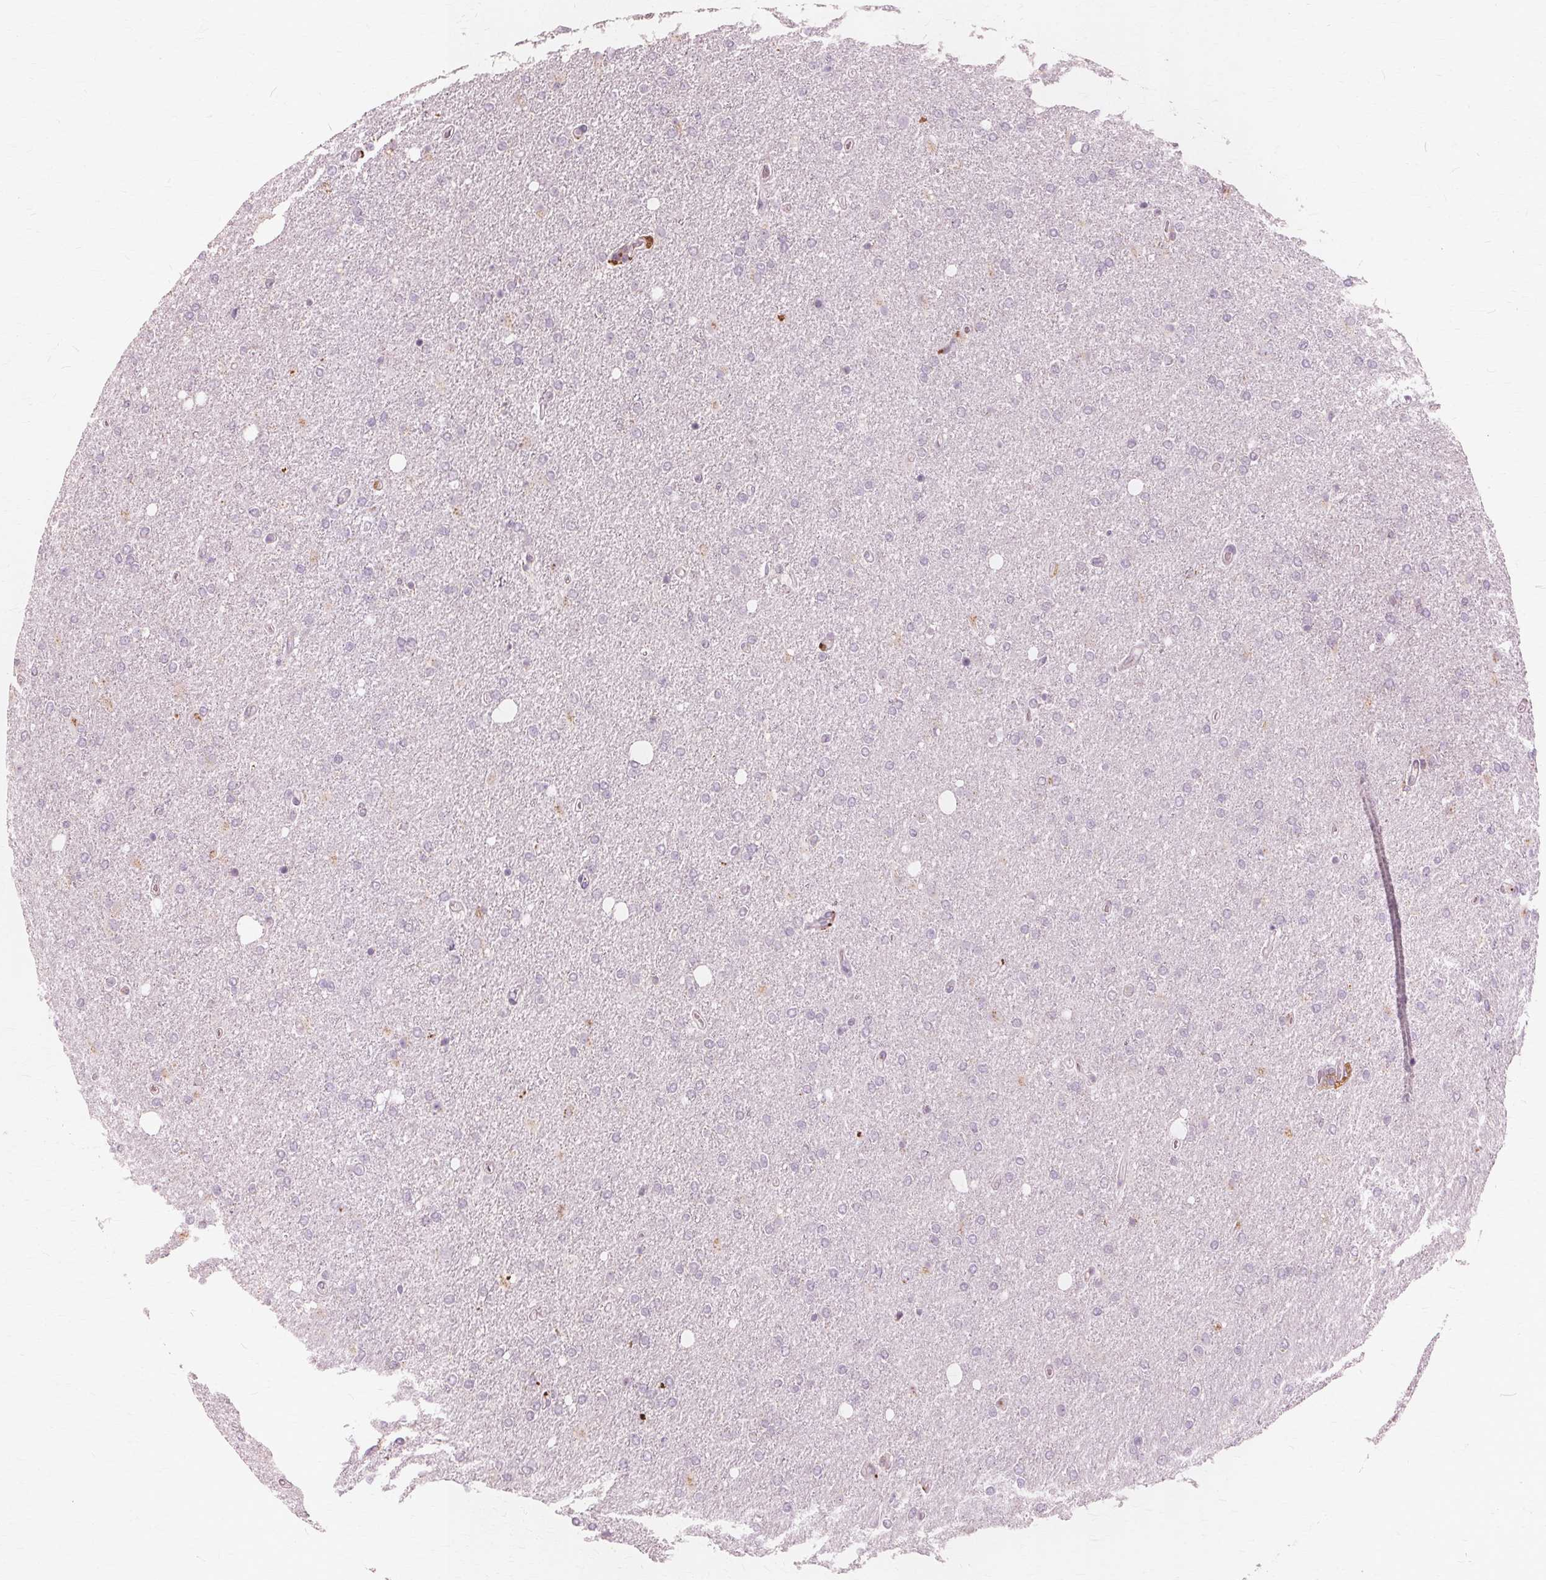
{"staining": {"intensity": "negative", "quantity": "none", "location": "none"}, "tissue": "glioma", "cell_type": "Tumor cells", "image_type": "cancer", "snomed": [{"axis": "morphology", "description": "Glioma, malignant, High grade"}, {"axis": "topography", "description": "Cerebral cortex"}], "caption": "This is an immunohistochemistry (IHC) histopathology image of human glioma. There is no expression in tumor cells.", "gene": "DNASE2", "patient": {"sex": "male", "age": 70}}